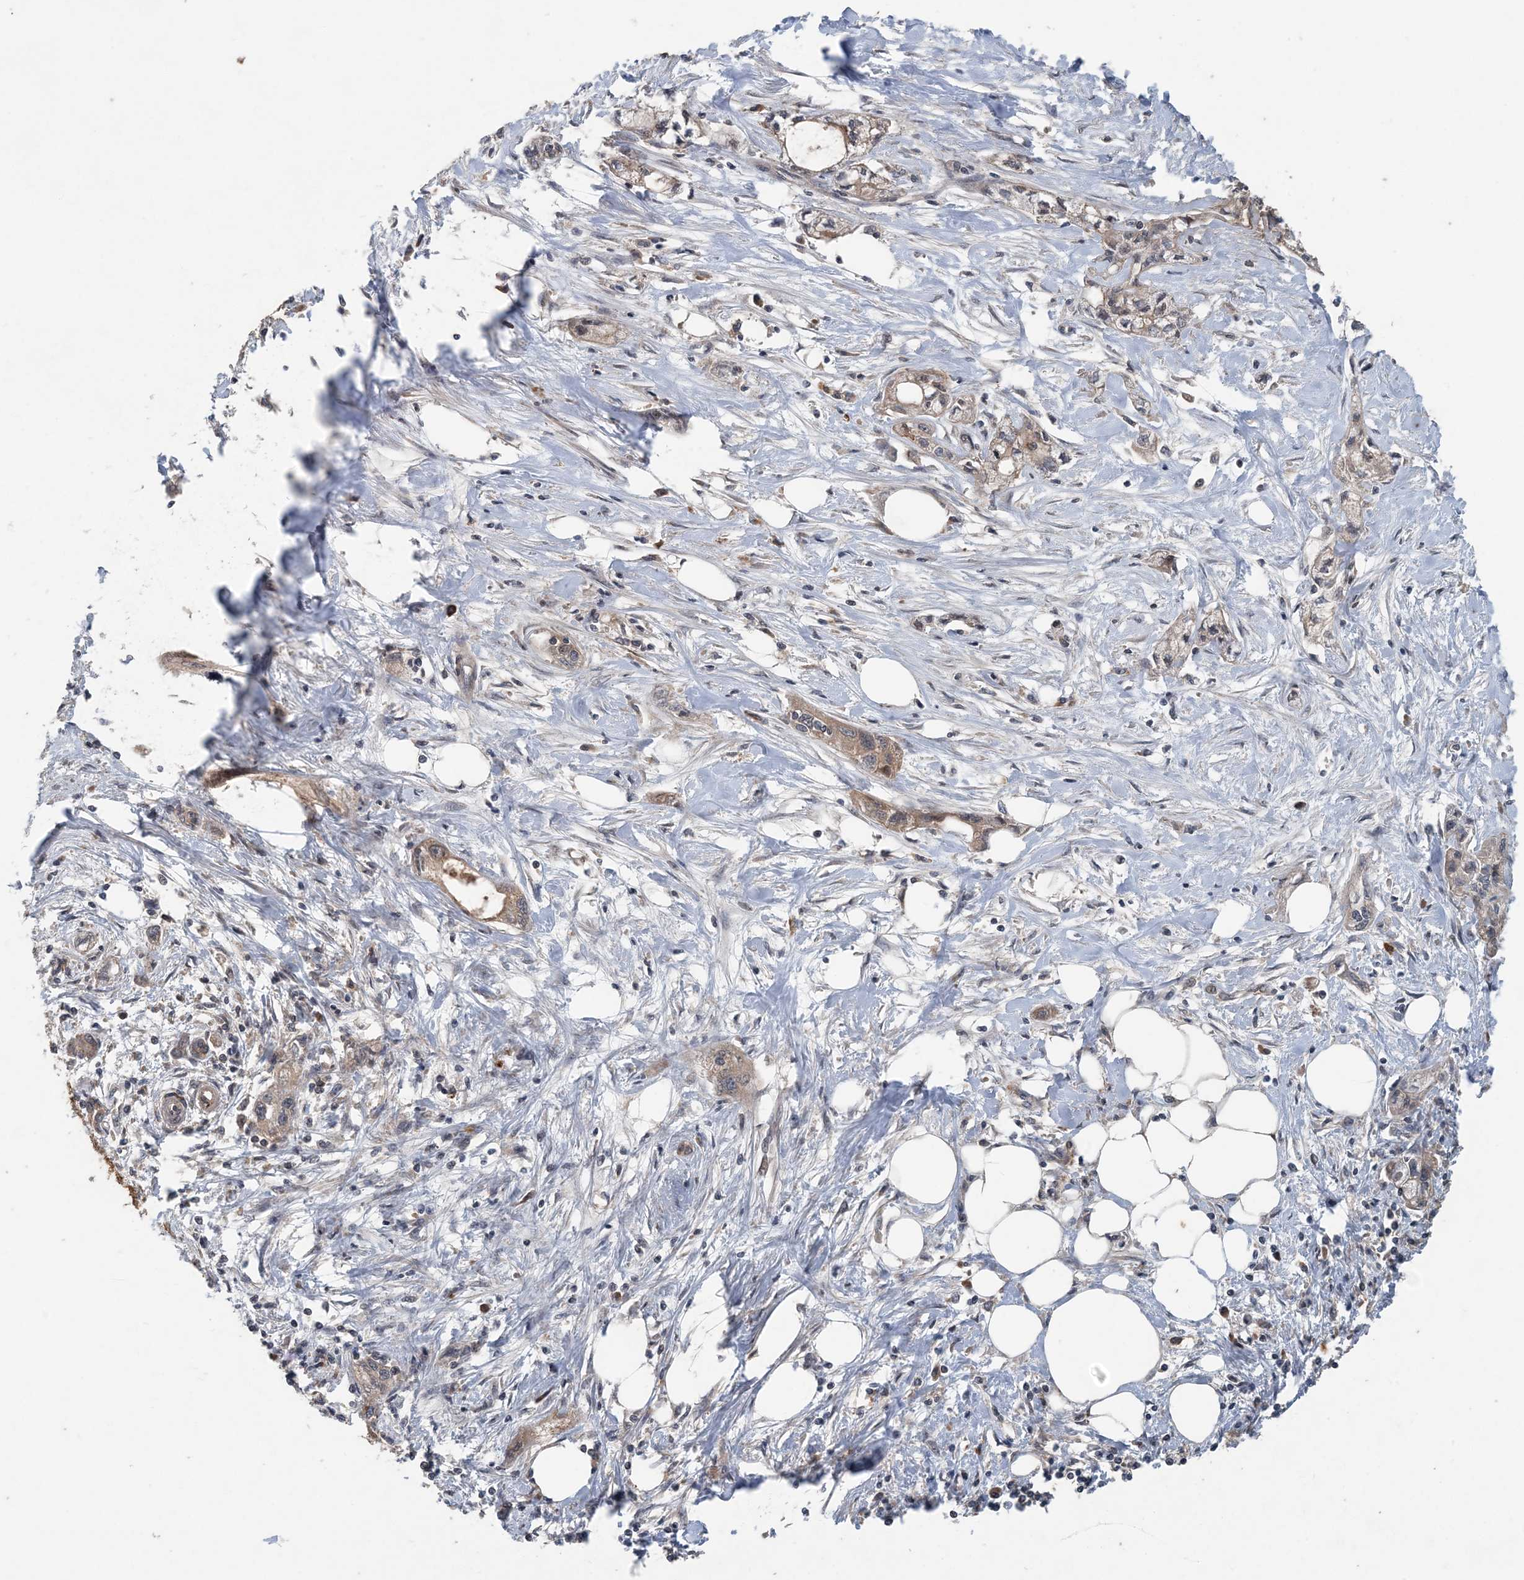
{"staining": {"intensity": "weak", "quantity": ">75%", "location": "cytoplasmic/membranous"}, "tissue": "pancreatic cancer", "cell_type": "Tumor cells", "image_type": "cancer", "snomed": [{"axis": "morphology", "description": "Adenocarcinoma, NOS"}, {"axis": "topography", "description": "Pancreas"}], "caption": "There is low levels of weak cytoplasmic/membranous expression in tumor cells of adenocarcinoma (pancreatic), as demonstrated by immunohistochemical staining (brown color).", "gene": "MYO9B", "patient": {"sex": "male", "age": 70}}